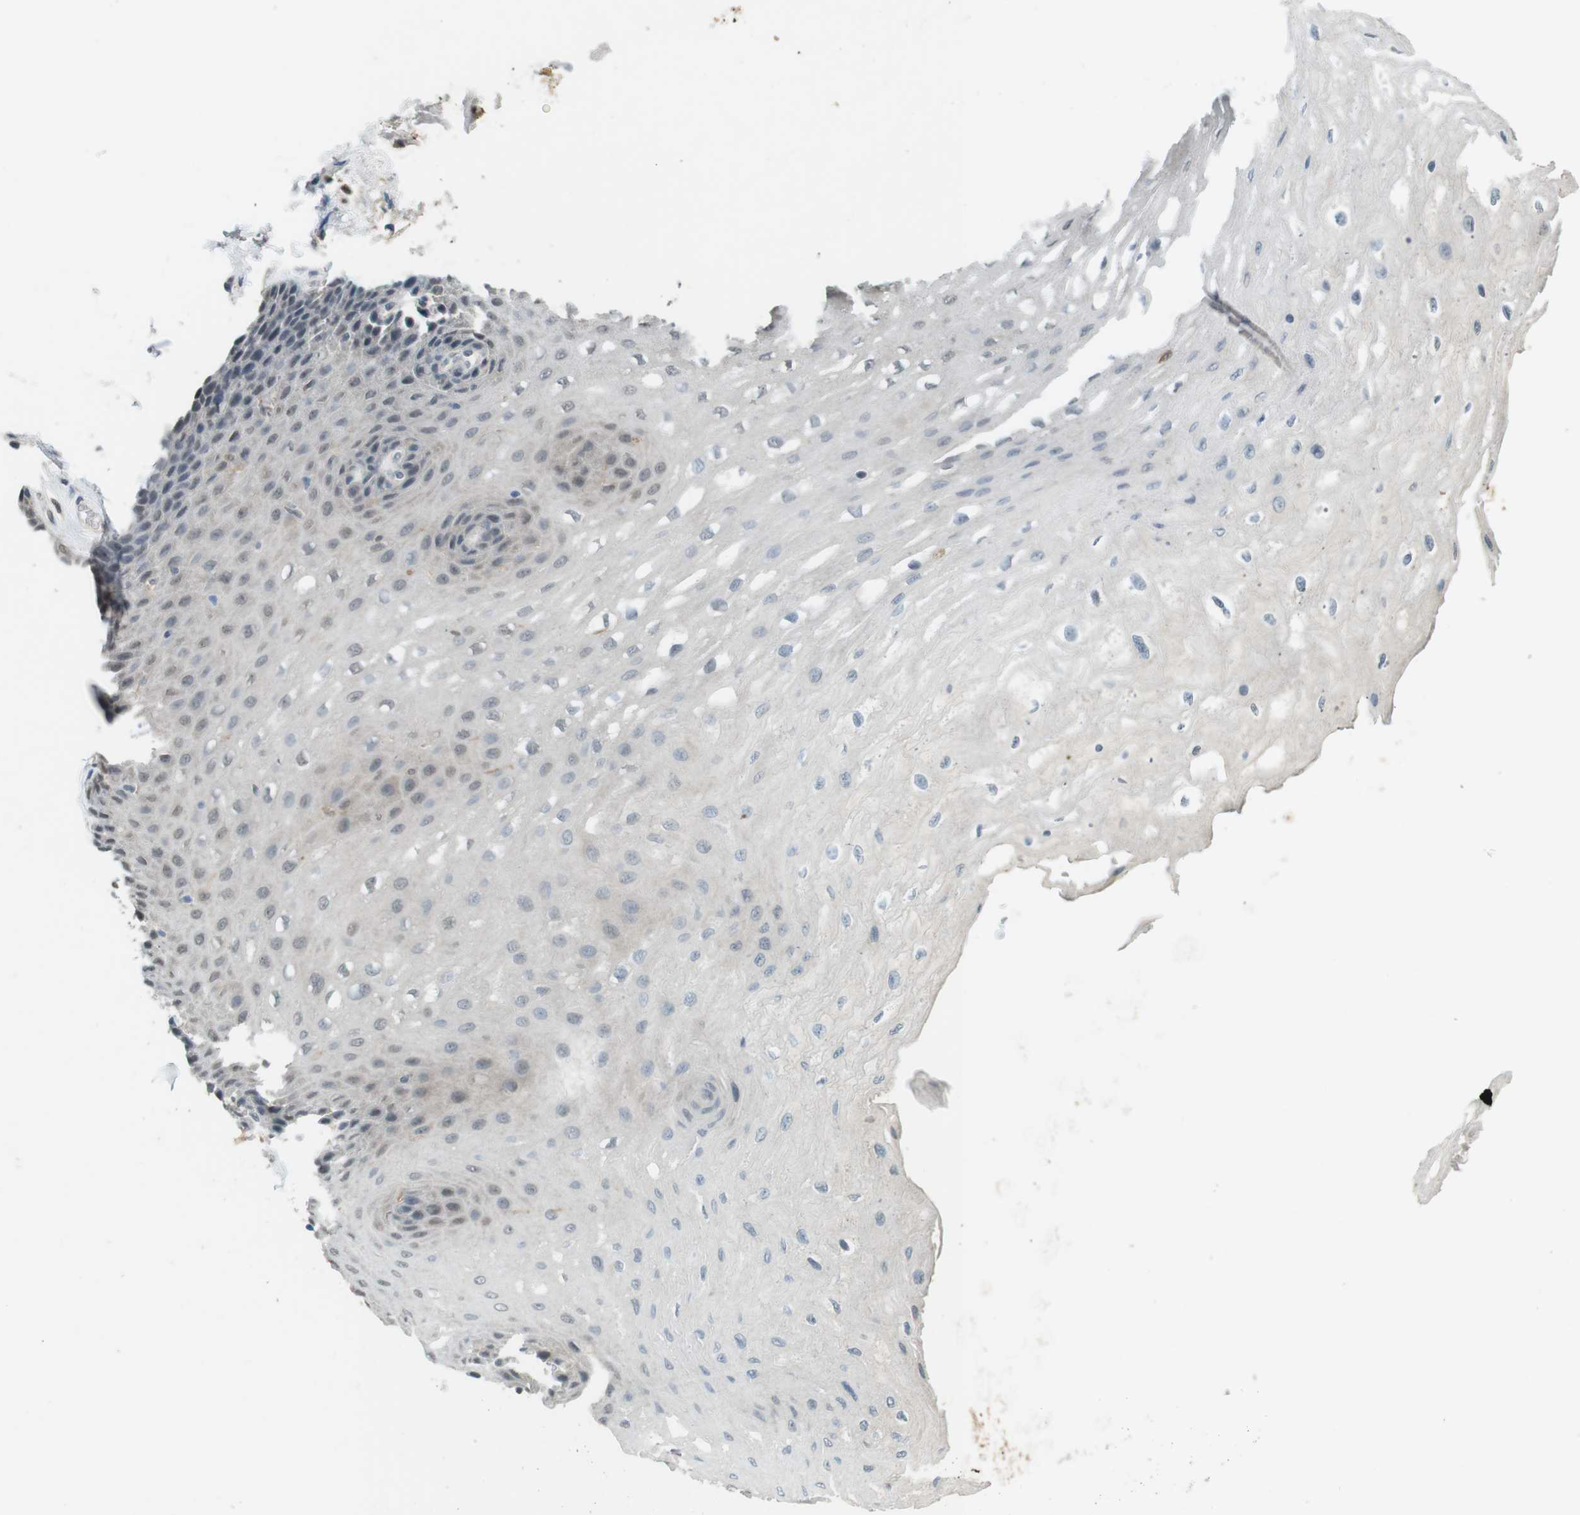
{"staining": {"intensity": "negative", "quantity": "none", "location": "none"}, "tissue": "esophagus", "cell_type": "Squamous epithelial cells", "image_type": "normal", "snomed": [{"axis": "morphology", "description": "Normal tissue, NOS"}, {"axis": "topography", "description": "Esophagus"}], "caption": "This histopathology image is of normal esophagus stained with immunohistochemistry (IHC) to label a protein in brown with the nuclei are counter-stained blue. There is no staining in squamous epithelial cells.", "gene": "CDK14", "patient": {"sex": "female", "age": 72}}